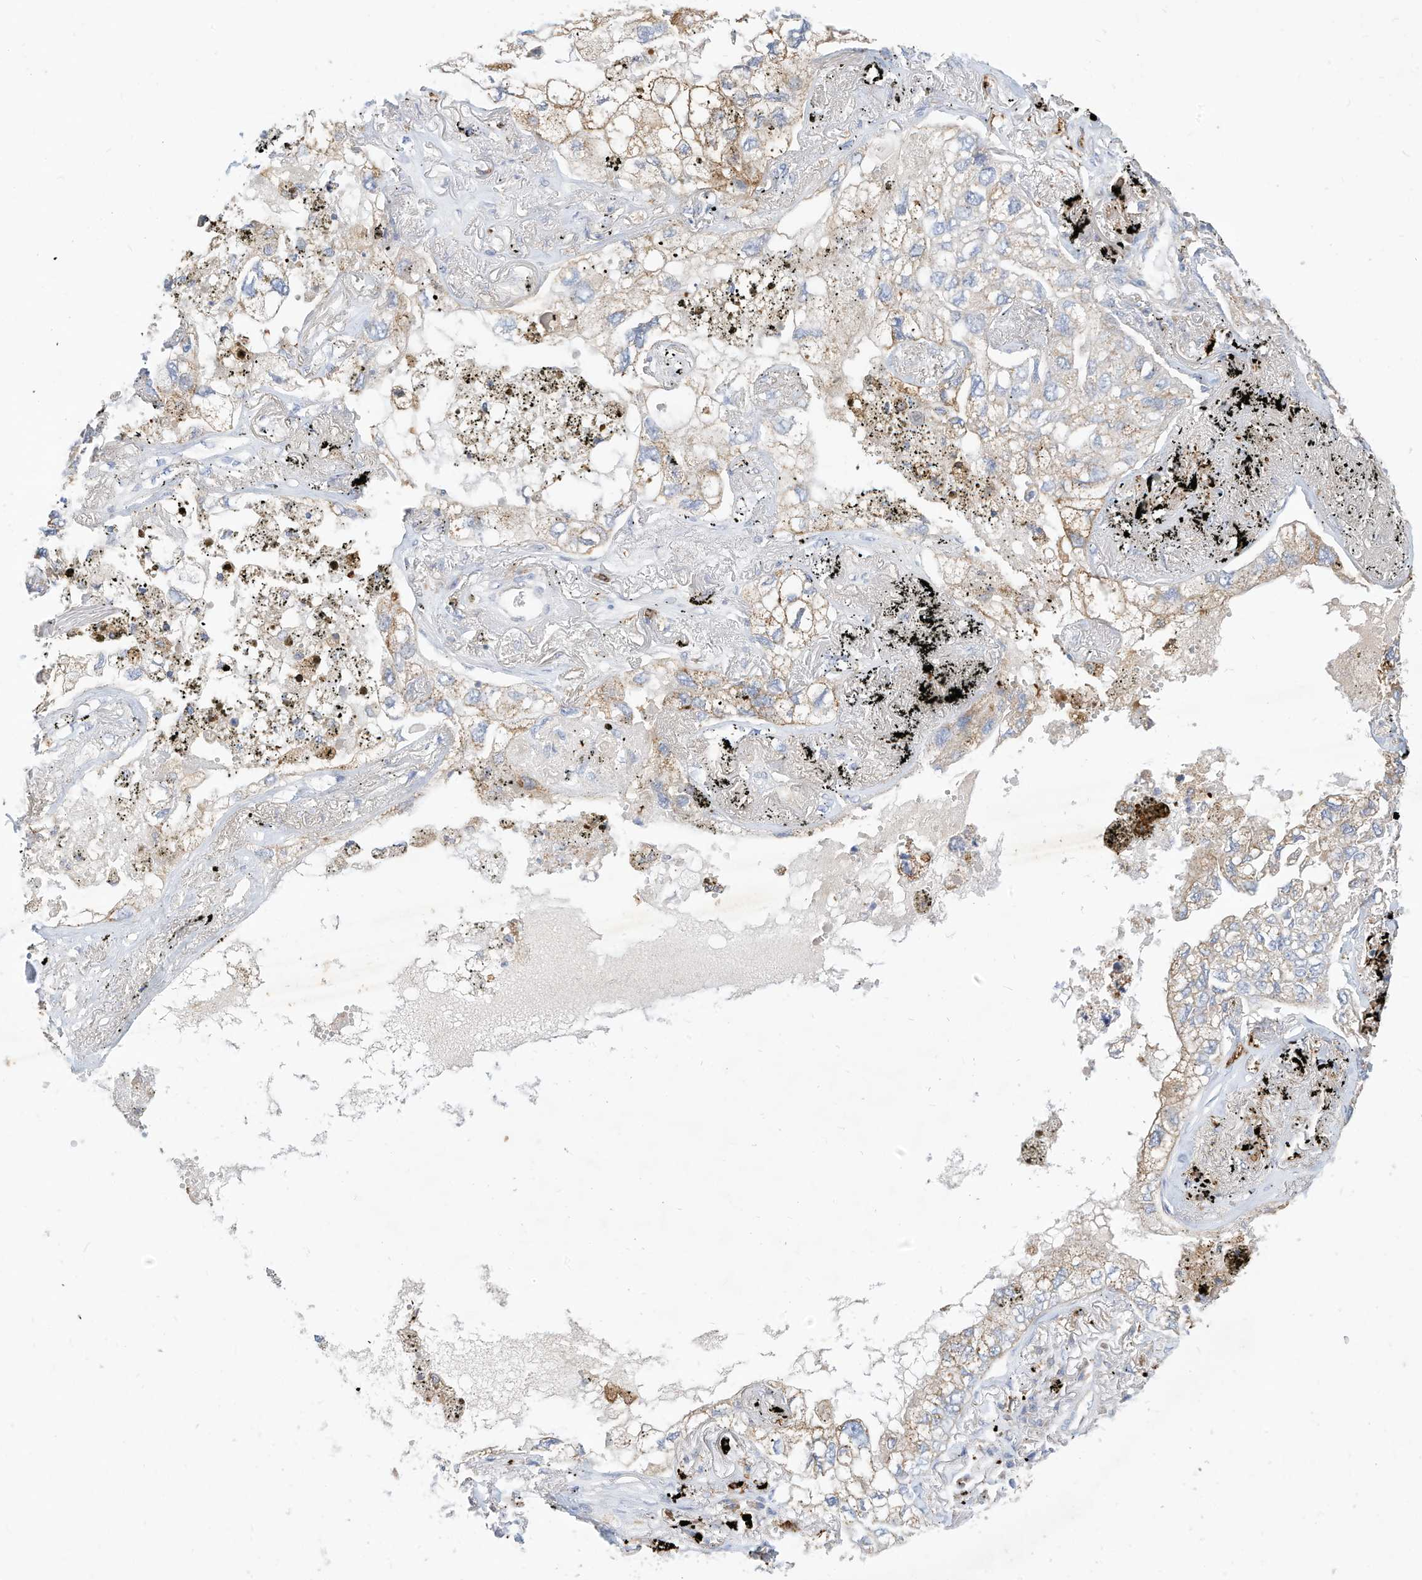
{"staining": {"intensity": "weak", "quantity": "25%-75%", "location": "cytoplasmic/membranous"}, "tissue": "lung cancer", "cell_type": "Tumor cells", "image_type": "cancer", "snomed": [{"axis": "morphology", "description": "Adenocarcinoma, NOS"}, {"axis": "topography", "description": "Lung"}], "caption": "Immunohistochemical staining of lung adenocarcinoma displays low levels of weak cytoplasmic/membranous staining in approximately 25%-75% of tumor cells.", "gene": "RHOH", "patient": {"sex": "male", "age": 65}}